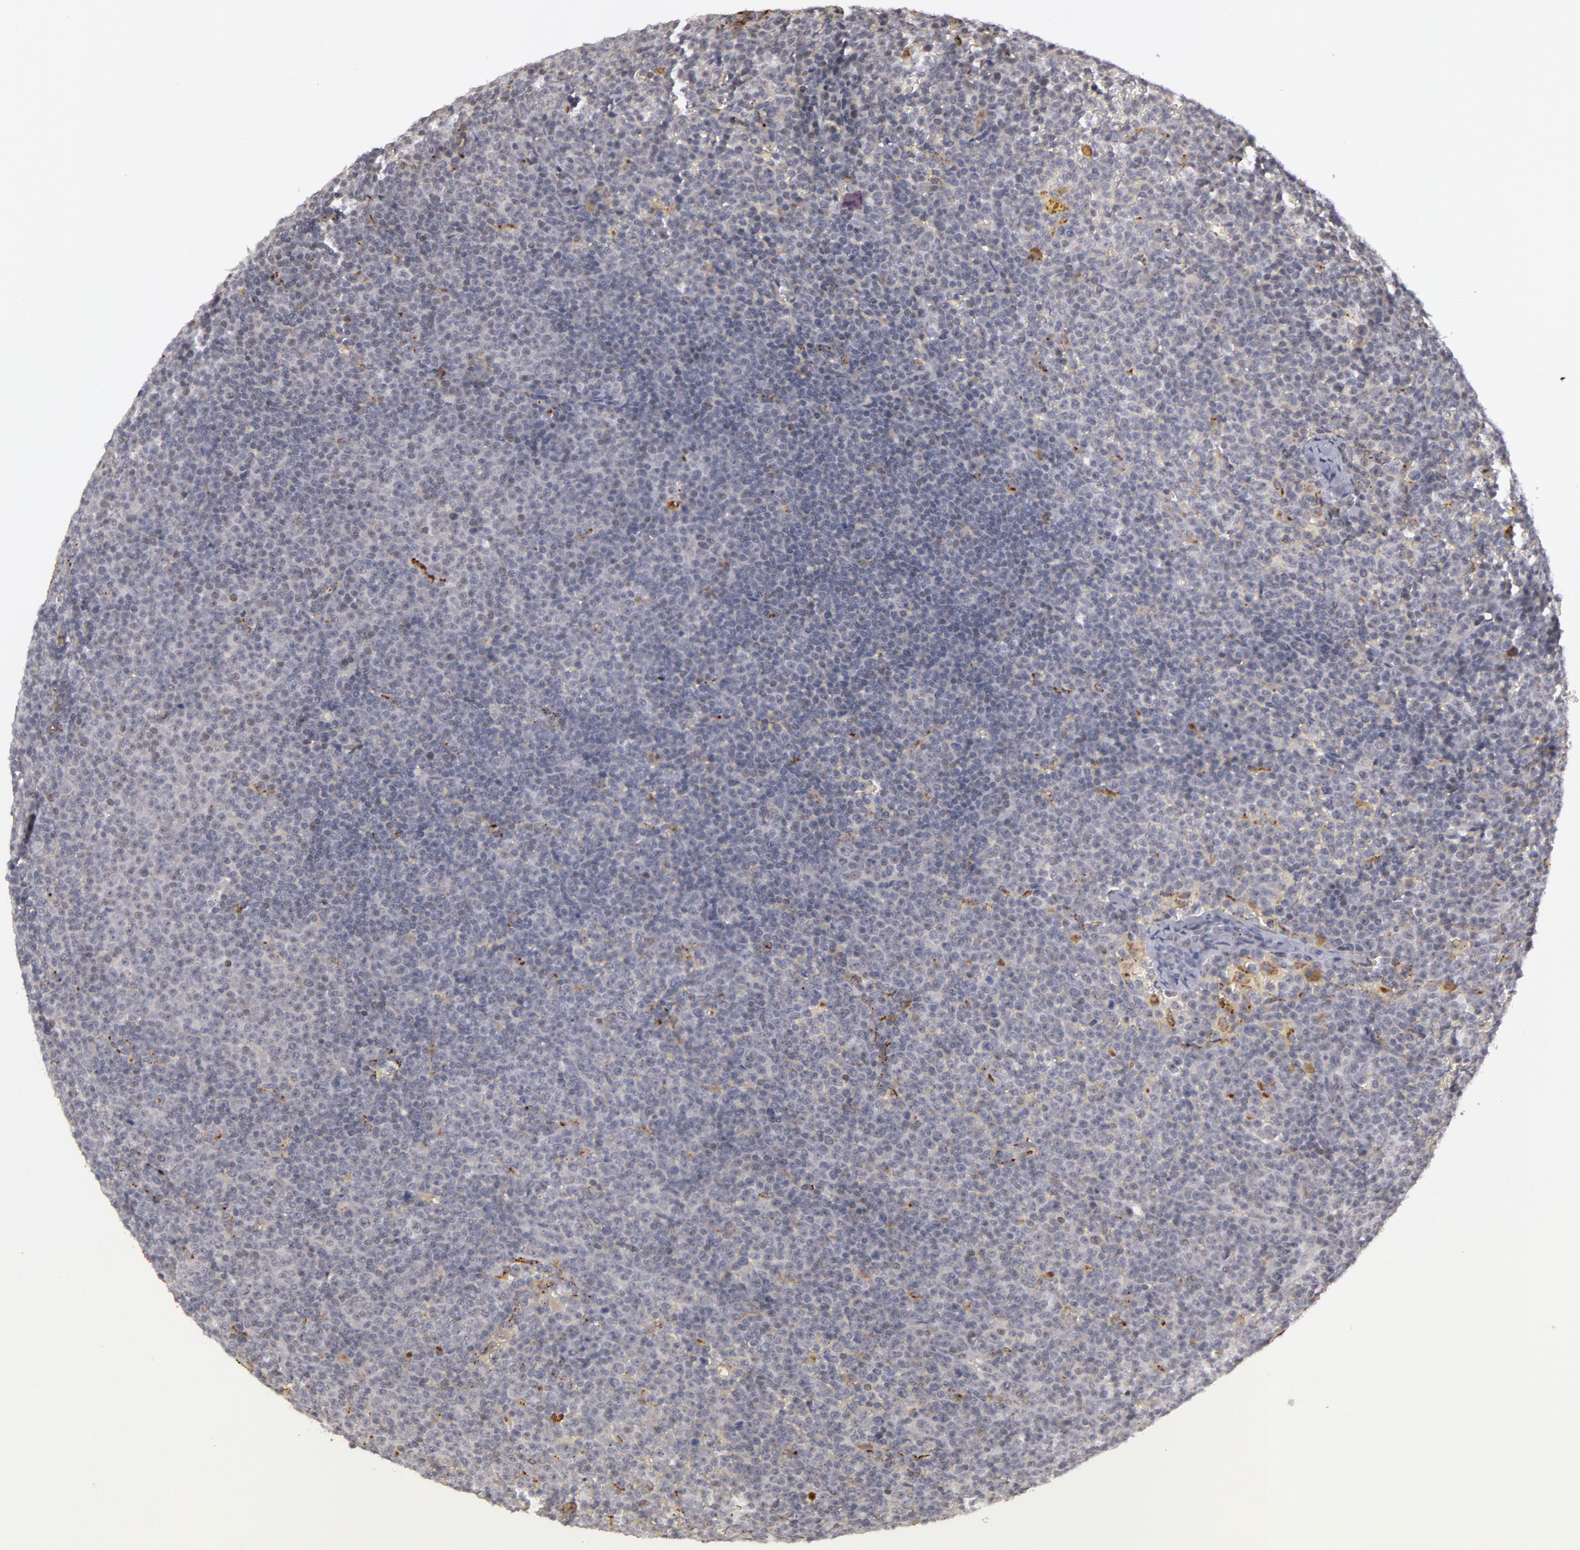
{"staining": {"intensity": "negative", "quantity": "none", "location": "none"}, "tissue": "lymphoma", "cell_type": "Tumor cells", "image_type": "cancer", "snomed": [{"axis": "morphology", "description": "Malignant lymphoma, non-Hodgkin's type, Low grade"}, {"axis": "topography", "description": "Lymph node"}], "caption": "DAB (3,3'-diaminobenzidine) immunohistochemical staining of malignant lymphoma, non-Hodgkin's type (low-grade) displays no significant positivity in tumor cells.", "gene": "RRP7A", "patient": {"sex": "male", "age": 50}}